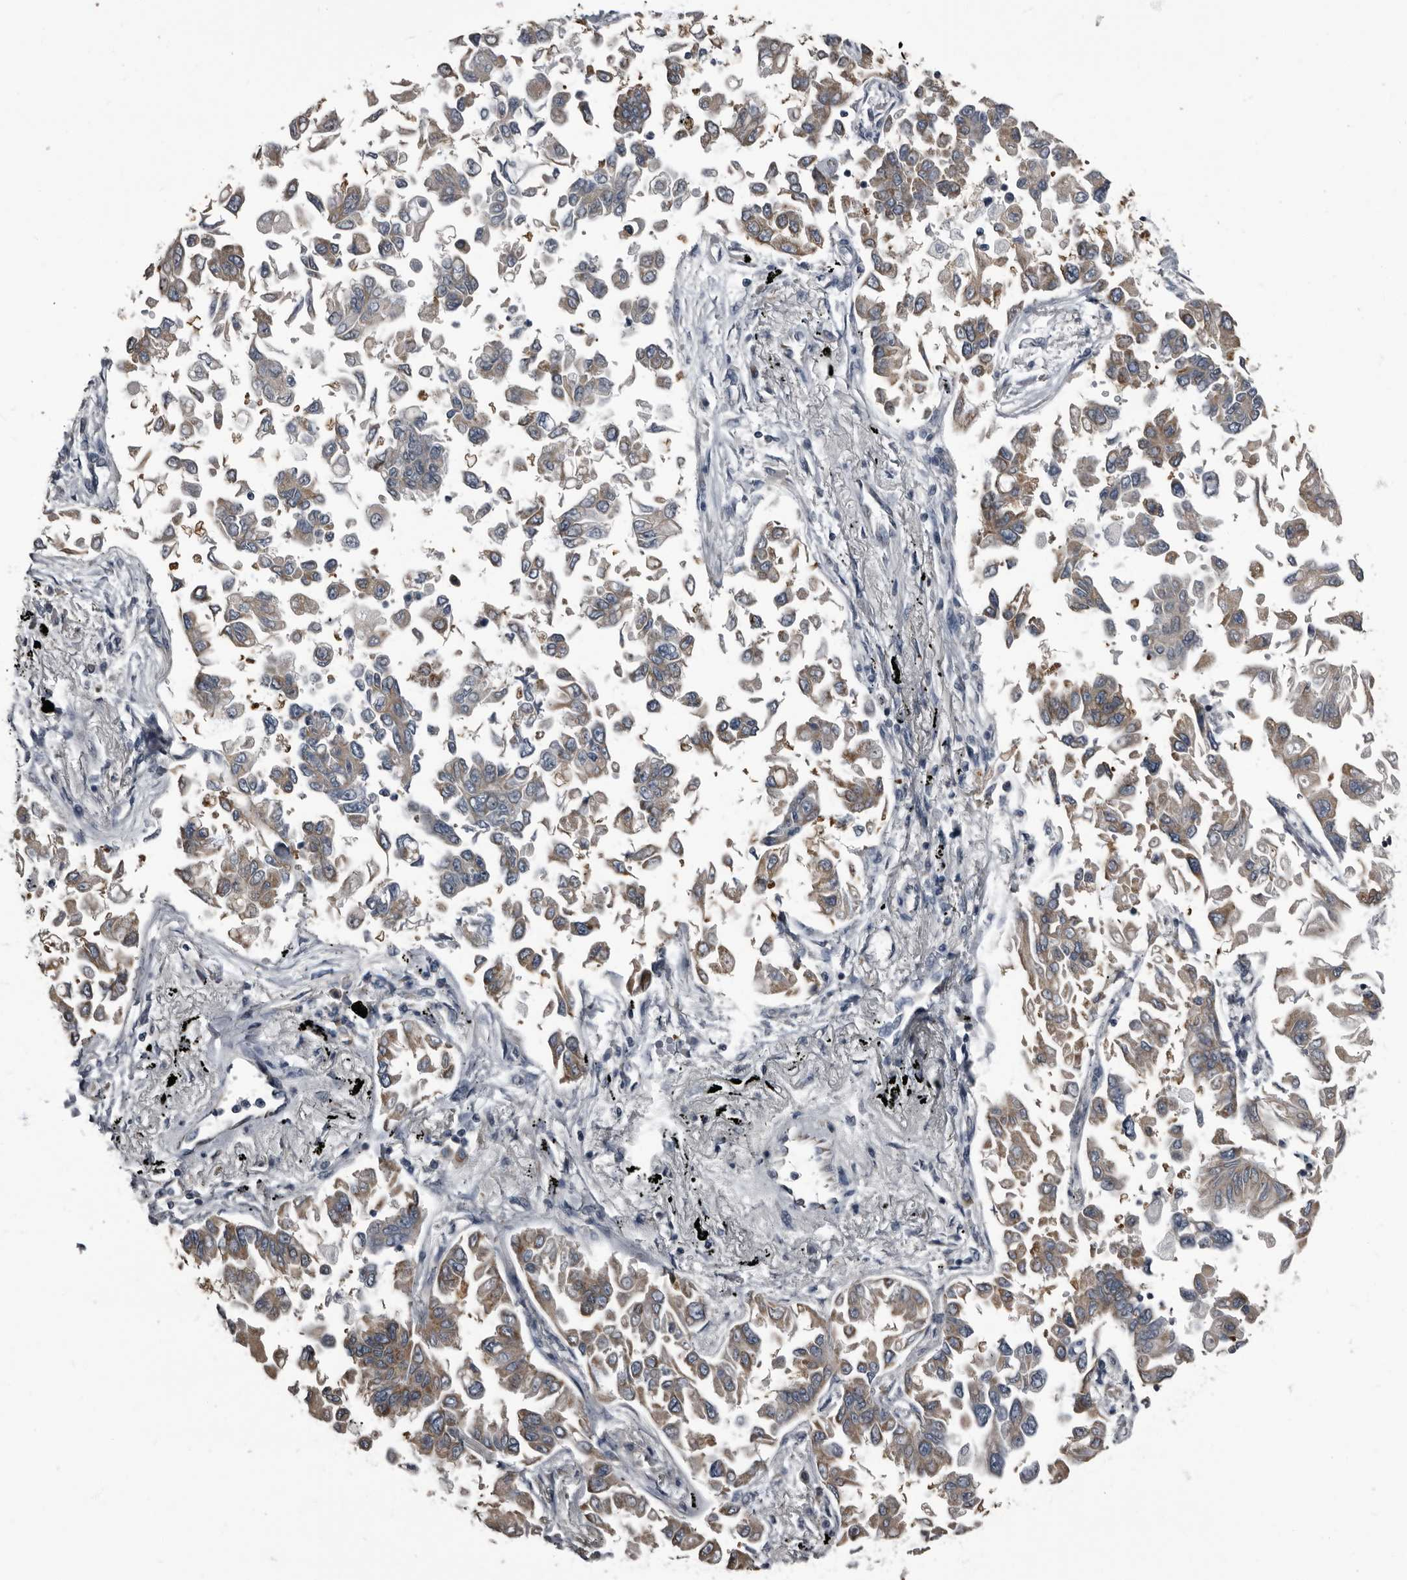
{"staining": {"intensity": "moderate", "quantity": "<25%", "location": "cytoplasmic/membranous"}, "tissue": "lung cancer", "cell_type": "Tumor cells", "image_type": "cancer", "snomed": [{"axis": "morphology", "description": "Adenocarcinoma, NOS"}, {"axis": "topography", "description": "Lung"}], "caption": "A photomicrograph showing moderate cytoplasmic/membranous staining in approximately <25% of tumor cells in lung adenocarcinoma, as visualized by brown immunohistochemical staining.", "gene": "TPD52L1", "patient": {"sex": "female", "age": 67}}